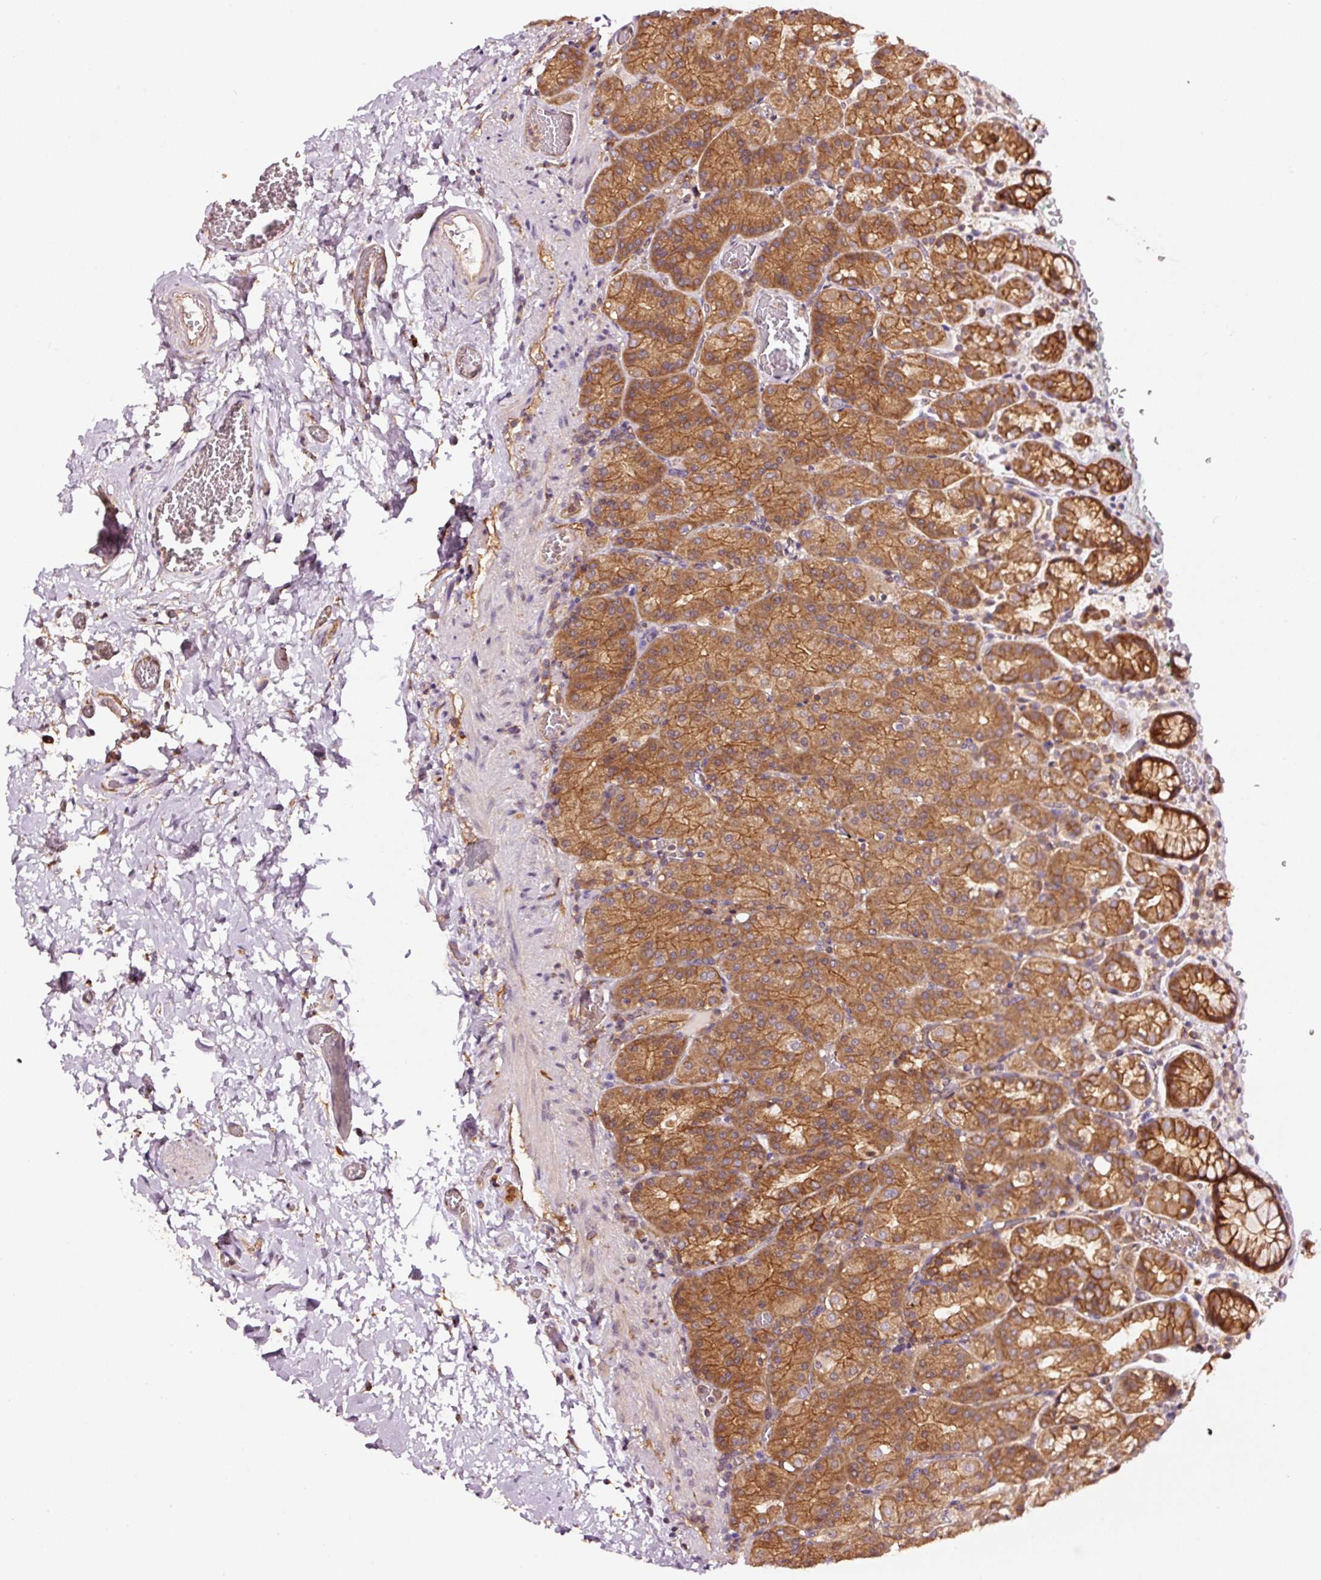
{"staining": {"intensity": "strong", "quantity": ">75%", "location": "cytoplasmic/membranous"}, "tissue": "stomach", "cell_type": "Glandular cells", "image_type": "normal", "snomed": [{"axis": "morphology", "description": "Normal tissue, NOS"}, {"axis": "topography", "description": "Stomach, upper"}], "caption": "Brown immunohistochemical staining in normal human stomach reveals strong cytoplasmic/membranous expression in approximately >75% of glandular cells. The protein is shown in brown color, while the nuclei are stained blue.", "gene": "METAP1", "patient": {"sex": "female", "age": 81}}